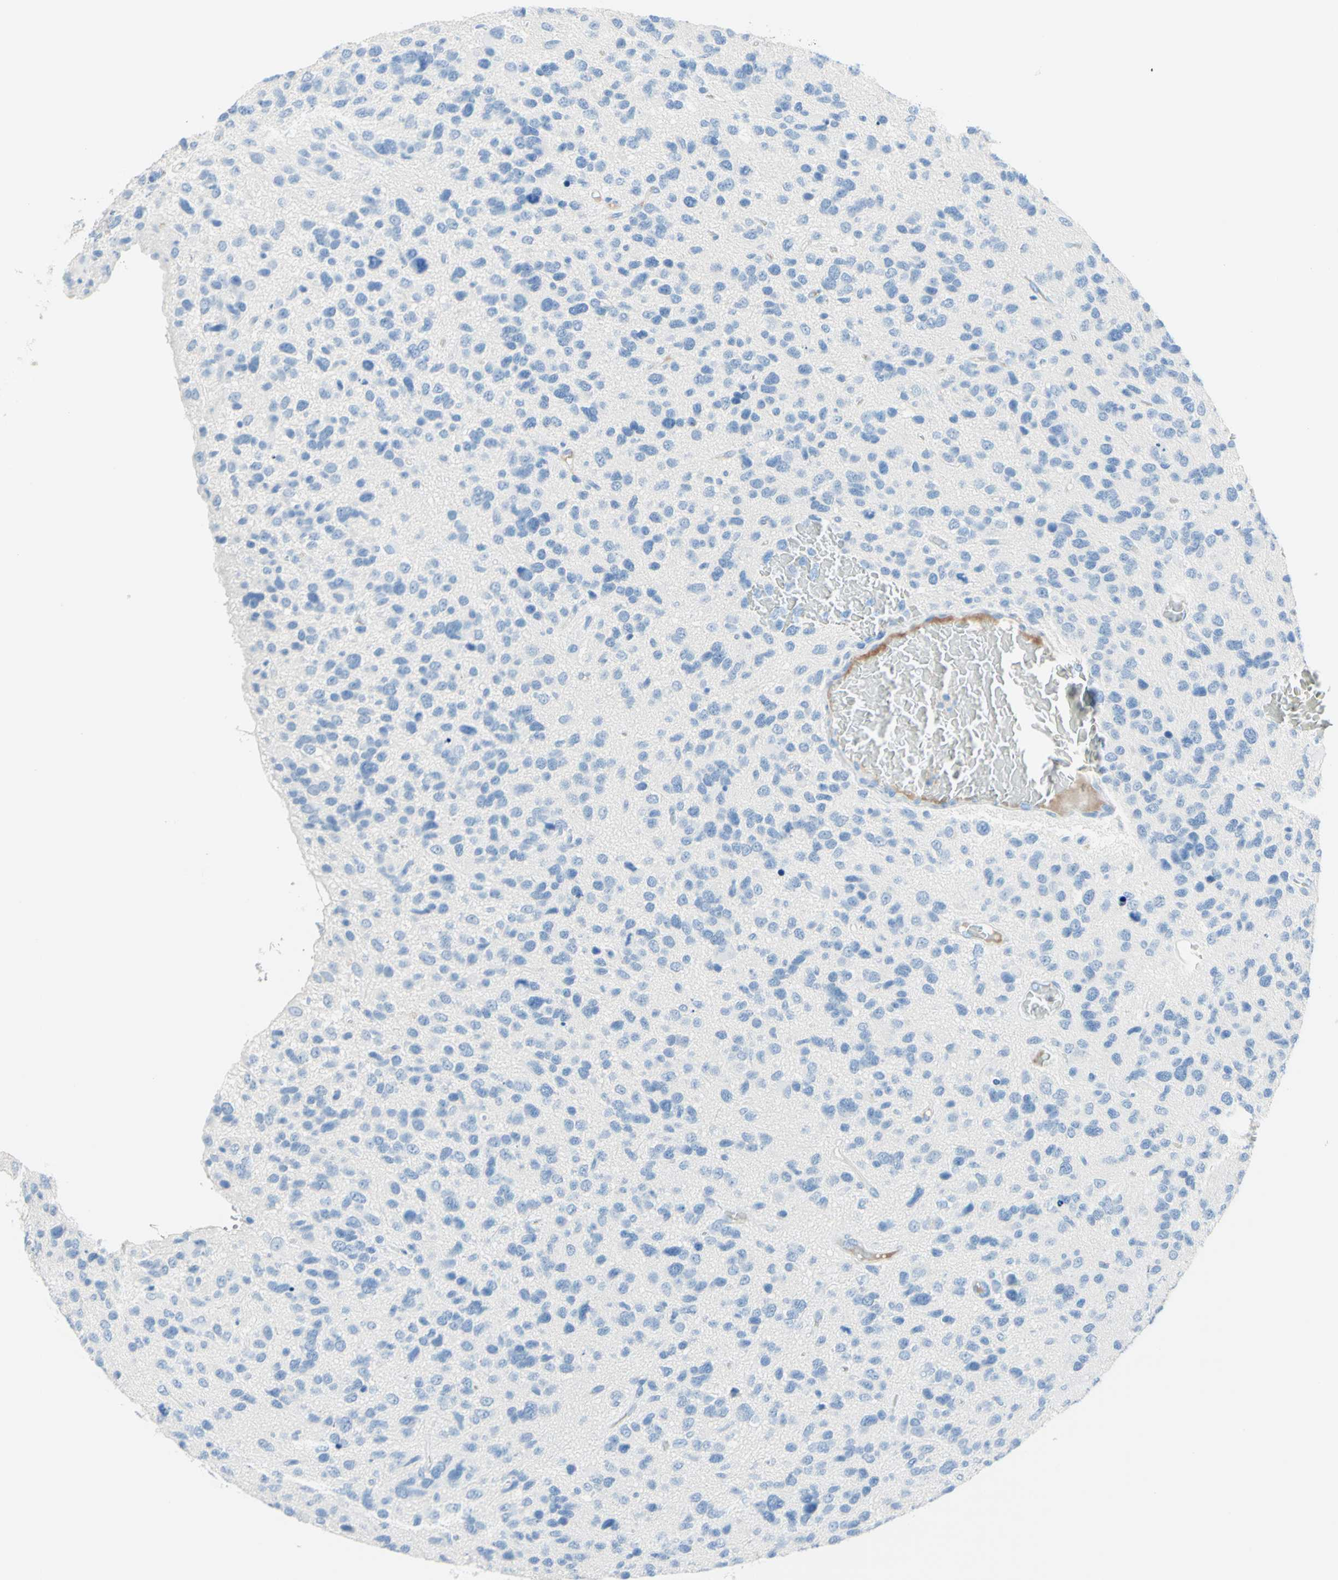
{"staining": {"intensity": "negative", "quantity": "none", "location": "none"}, "tissue": "glioma", "cell_type": "Tumor cells", "image_type": "cancer", "snomed": [{"axis": "morphology", "description": "Glioma, malignant, High grade"}, {"axis": "topography", "description": "Brain"}], "caption": "Immunohistochemistry (IHC) of human glioma shows no positivity in tumor cells.", "gene": "IL6ST", "patient": {"sex": "female", "age": 58}}